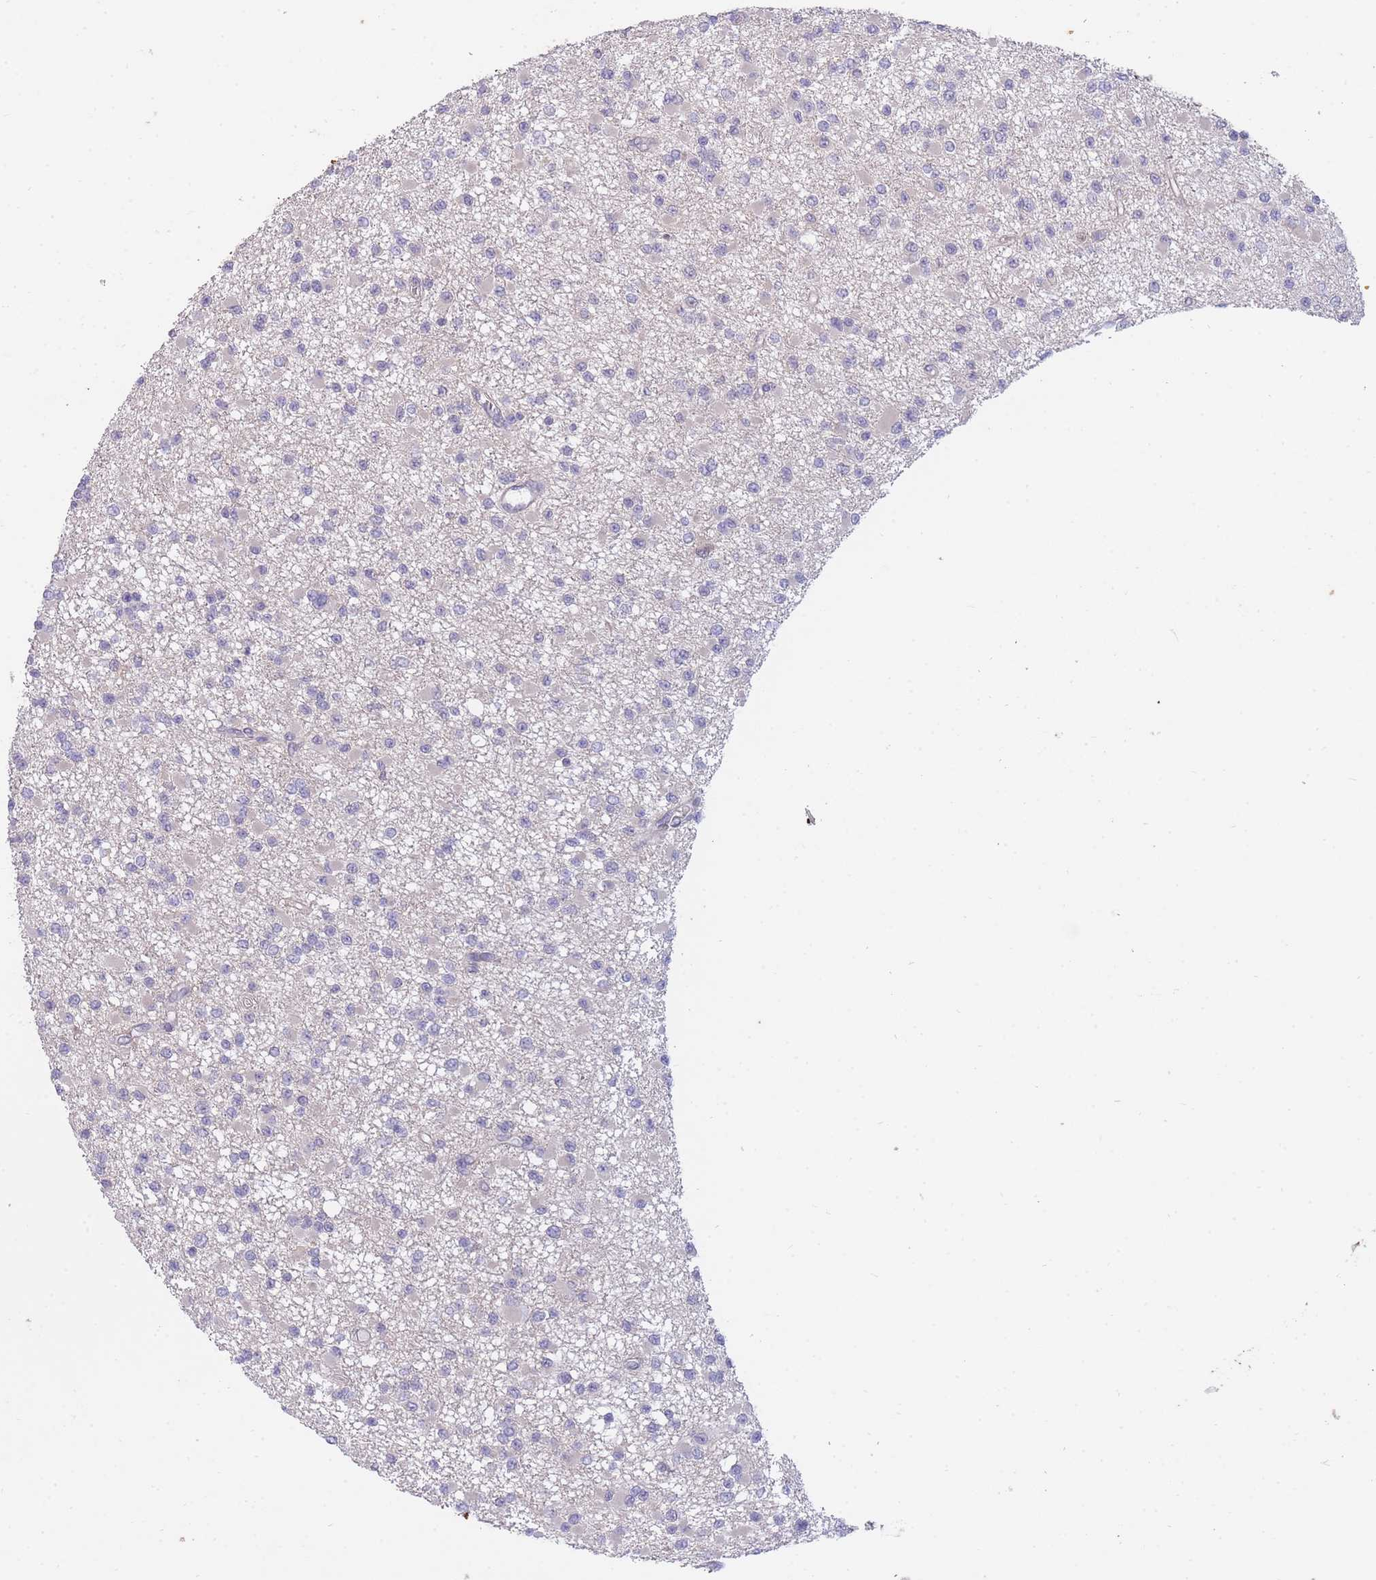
{"staining": {"intensity": "negative", "quantity": "none", "location": "none"}, "tissue": "glioma", "cell_type": "Tumor cells", "image_type": "cancer", "snomed": [{"axis": "morphology", "description": "Glioma, malignant, Low grade"}, {"axis": "topography", "description": "Brain"}], "caption": "Tumor cells show no significant staining in malignant low-grade glioma.", "gene": "SMC6", "patient": {"sex": "female", "age": 22}}